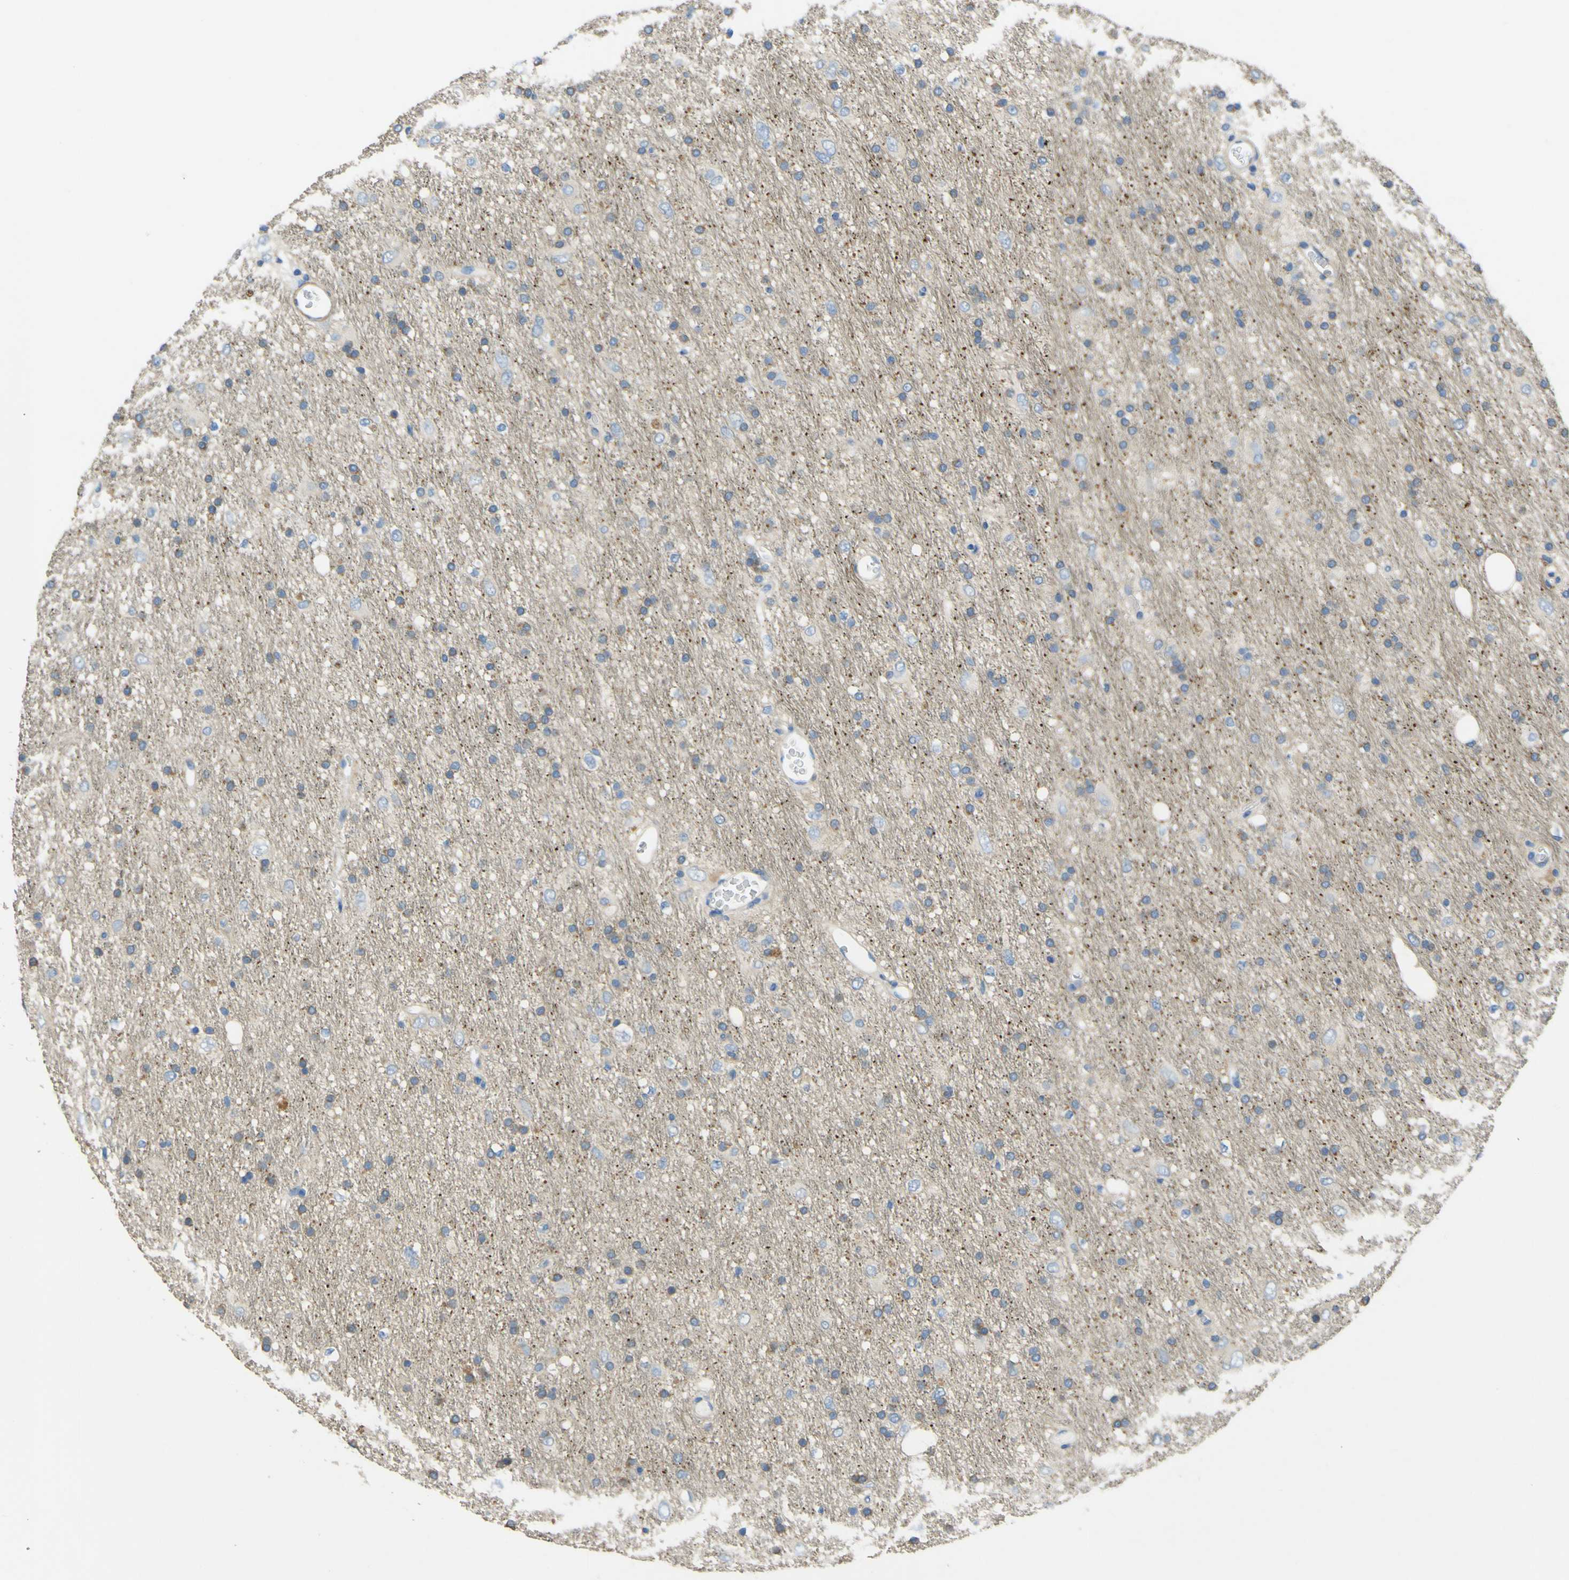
{"staining": {"intensity": "weak", "quantity": "25%-75%", "location": "cytoplasmic/membranous"}, "tissue": "glioma", "cell_type": "Tumor cells", "image_type": "cancer", "snomed": [{"axis": "morphology", "description": "Glioma, malignant, Low grade"}, {"axis": "topography", "description": "Brain"}], "caption": "This photomicrograph displays immunohistochemistry (IHC) staining of glioma, with low weak cytoplasmic/membranous staining in about 25%-75% of tumor cells.", "gene": "OGN", "patient": {"sex": "male", "age": 77}}